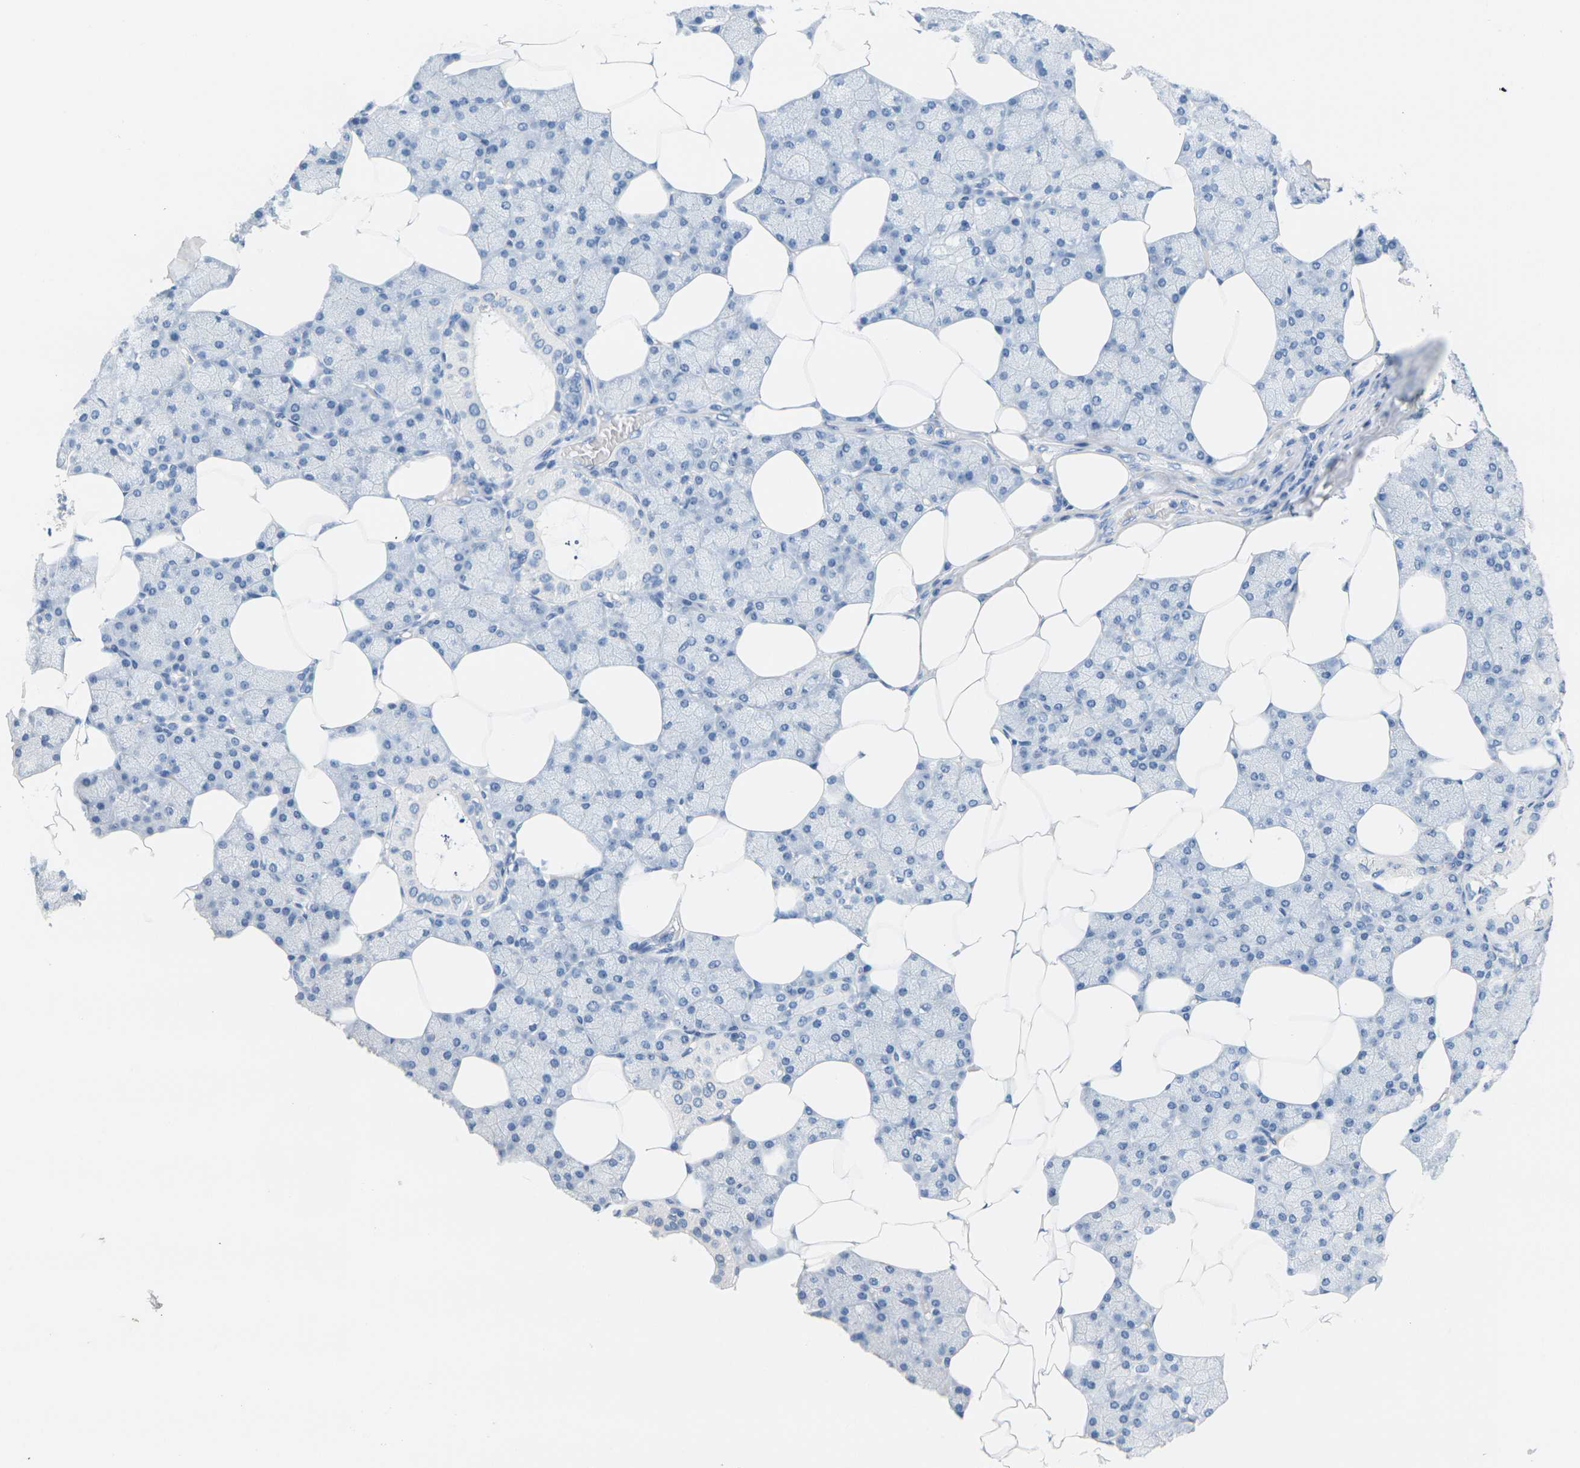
{"staining": {"intensity": "negative", "quantity": "none", "location": "none"}, "tissue": "salivary gland", "cell_type": "Glandular cells", "image_type": "normal", "snomed": [{"axis": "morphology", "description": "Normal tissue, NOS"}, {"axis": "topography", "description": "Salivary gland"}], "caption": "The image shows no significant expression in glandular cells of salivary gland. Brightfield microscopy of immunohistochemistry stained with DAB (brown) and hematoxylin (blue), captured at high magnification.", "gene": "CTAG1A", "patient": {"sex": "male", "age": 62}}